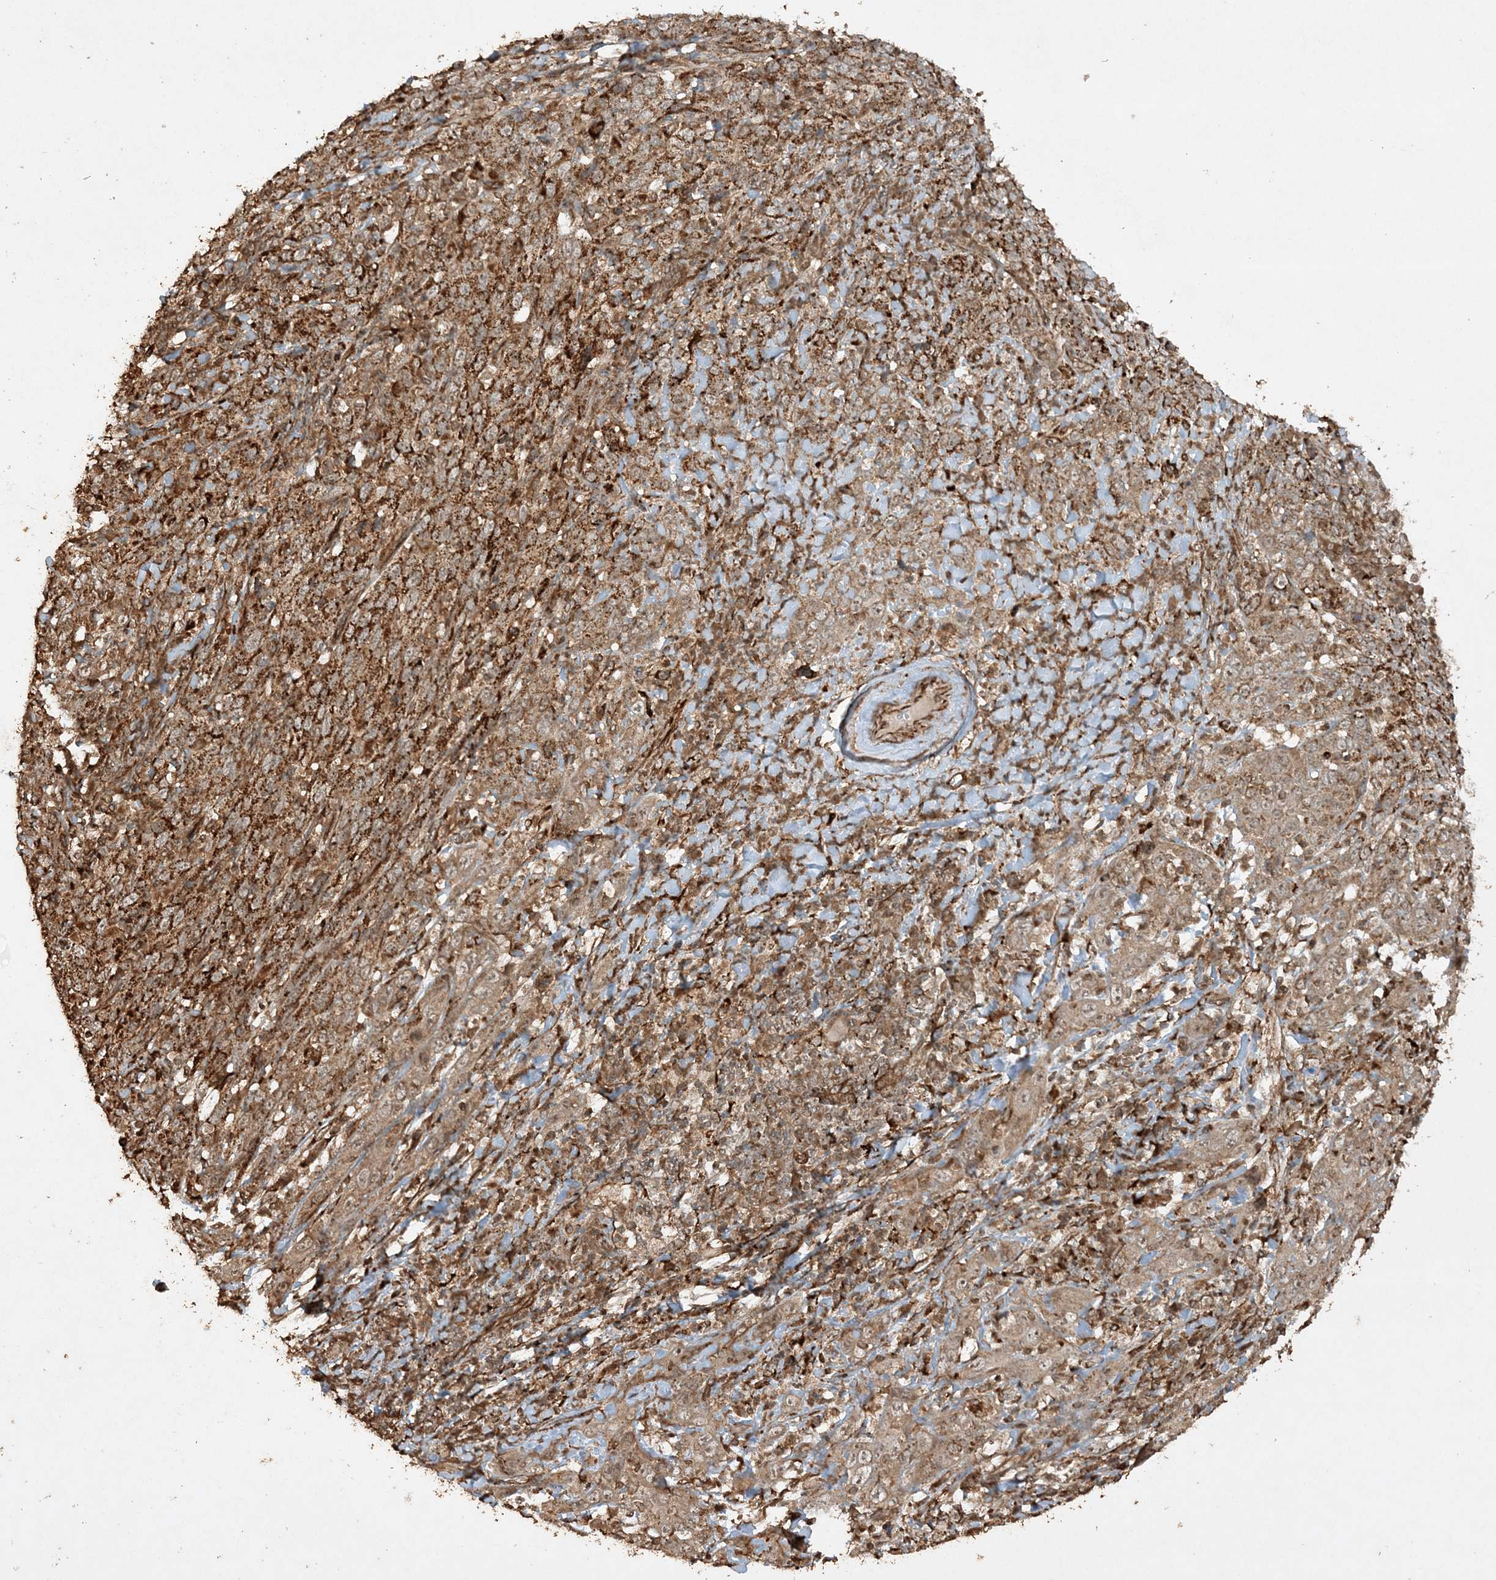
{"staining": {"intensity": "moderate", "quantity": ">75%", "location": "cytoplasmic/membranous"}, "tissue": "cervical cancer", "cell_type": "Tumor cells", "image_type": "cancer", "snomed": [{"axis": "morphology", "description": "Squamous cell carcinoma, NOS"}, {"axis": "topography", "description": "Cervix"}], "caption": "Immunohistochemical staining of human cervical cancer shows medium levels of moderate cytoplasmic/membranous protein positivity in approximately >75% of tumor cells.", "gene": "AVPI1", "patient": {"sex": "female", "age": 46}}